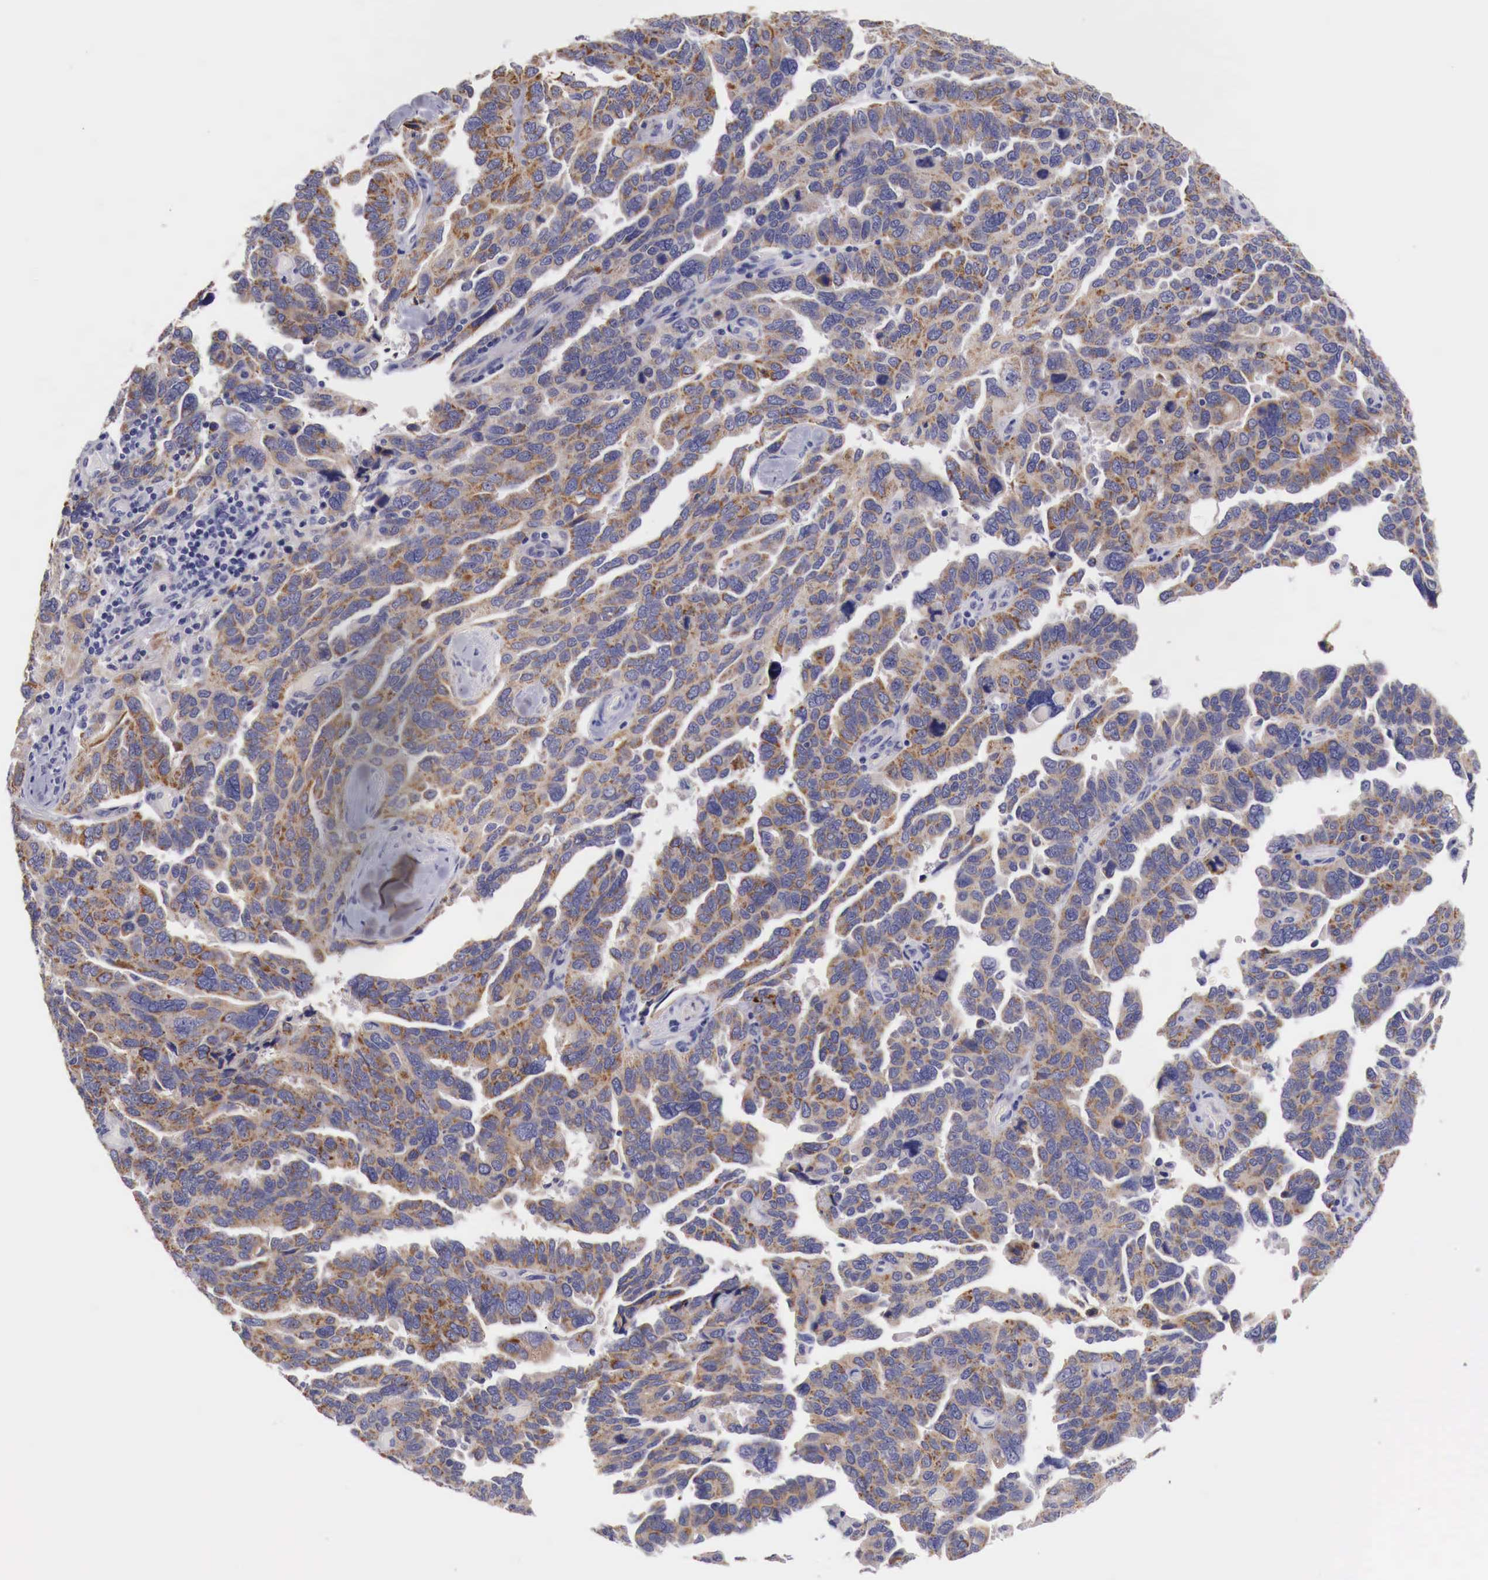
{"staining": {"intensity": "moderate", "quantity": ">75%", "location": "cytoplasmic/membranous"}, "tissue": "ovarian cancer", "cell_type": "Tumor cells", "image_type": "cancer", "snomed": [{"axis": "morphology", "description": "Cystadenocarcinoma, serous, NOS"}, {"axis": "topography", "description": "Ovary"}], "caption": "Protein expression analysis of ovarian cancer demonstrates moderate cytoplasmic/membranous staining in approximately >75% of tumor cells.", "gene": "NREP", "patient": {"sex": "female", "age": 64}}